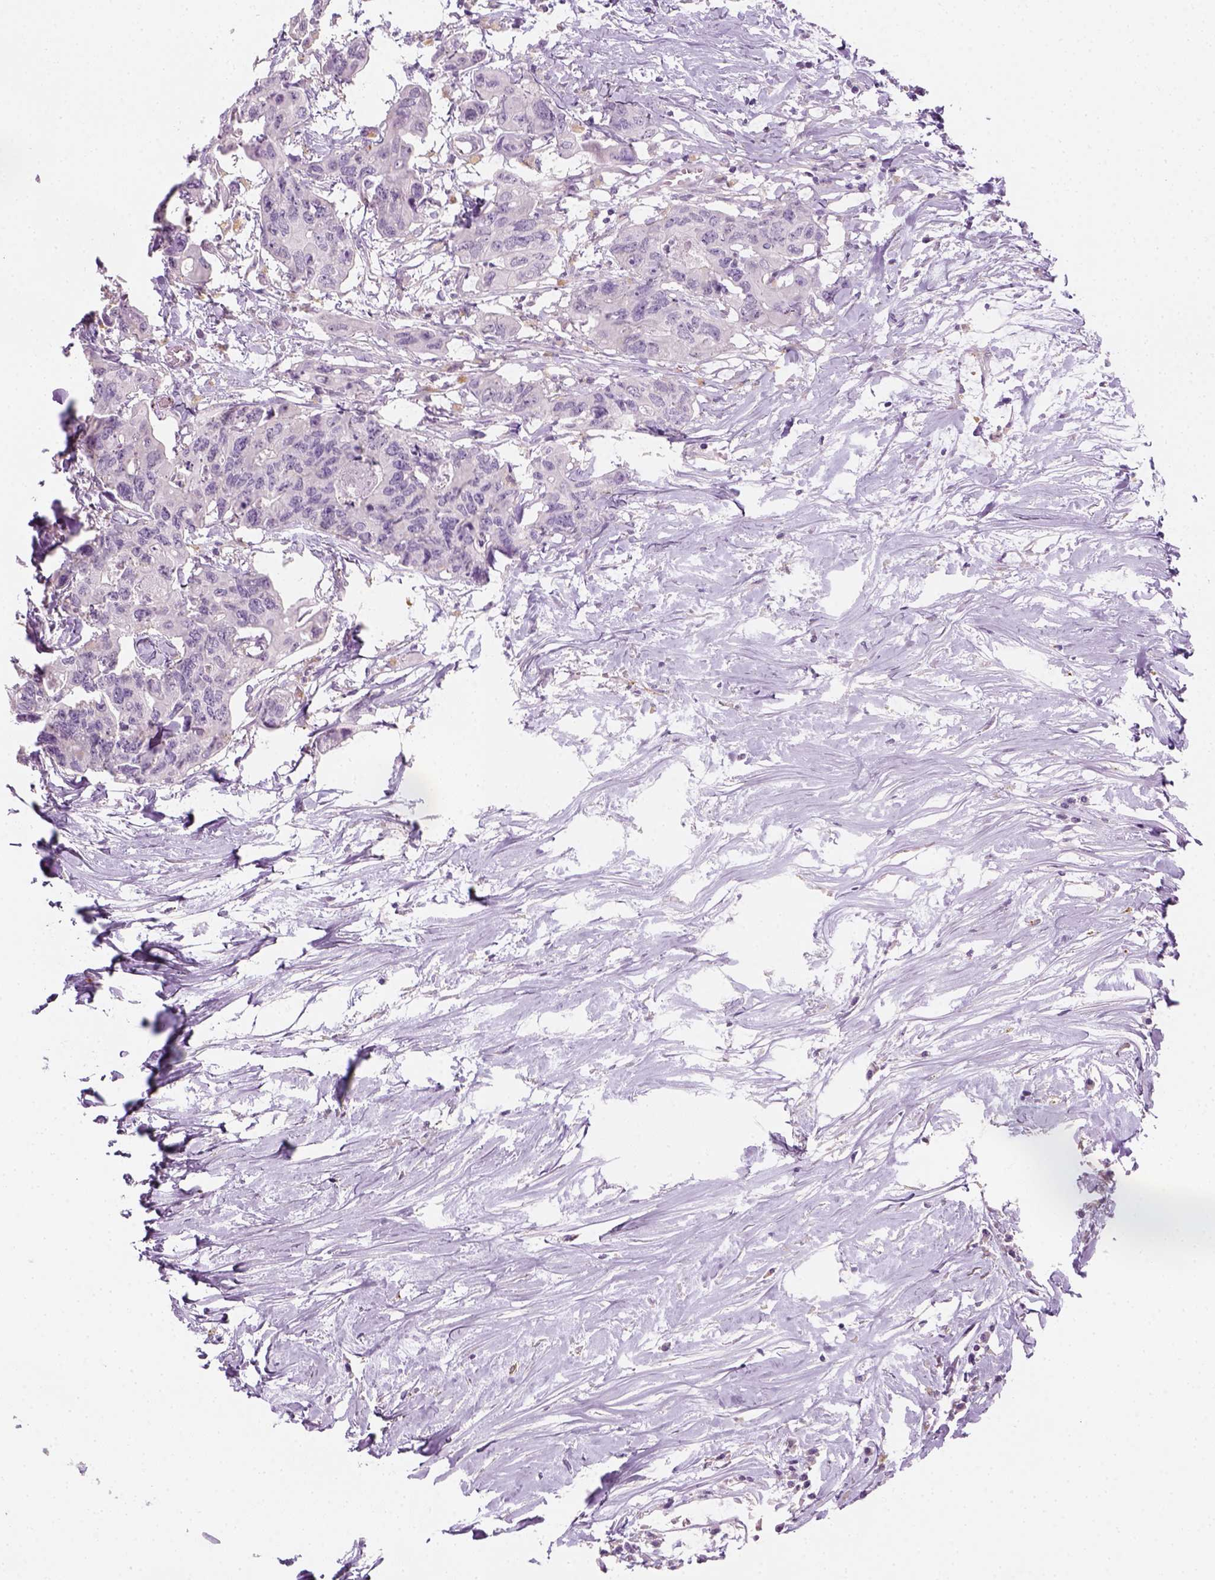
{"staining": {"intensity": "negative", "quantity": "none", "location": "none"}, "tissue": "colorectal cancer", "cell_type": "Tumor cells", "image_type": "cancer", "snomed": [{"axis": "morphology", "description": "Adenocarcinoma, NOS"}, {"axis": "topography", "description": "Rectum"}], "caption": "This is an immunohistochemistry (IHC) micrograph of human colorectal cancer. There is no staining in tumor cells.", "gene": "FAM163B", "patient": {"sex": "male", "age": 57}}